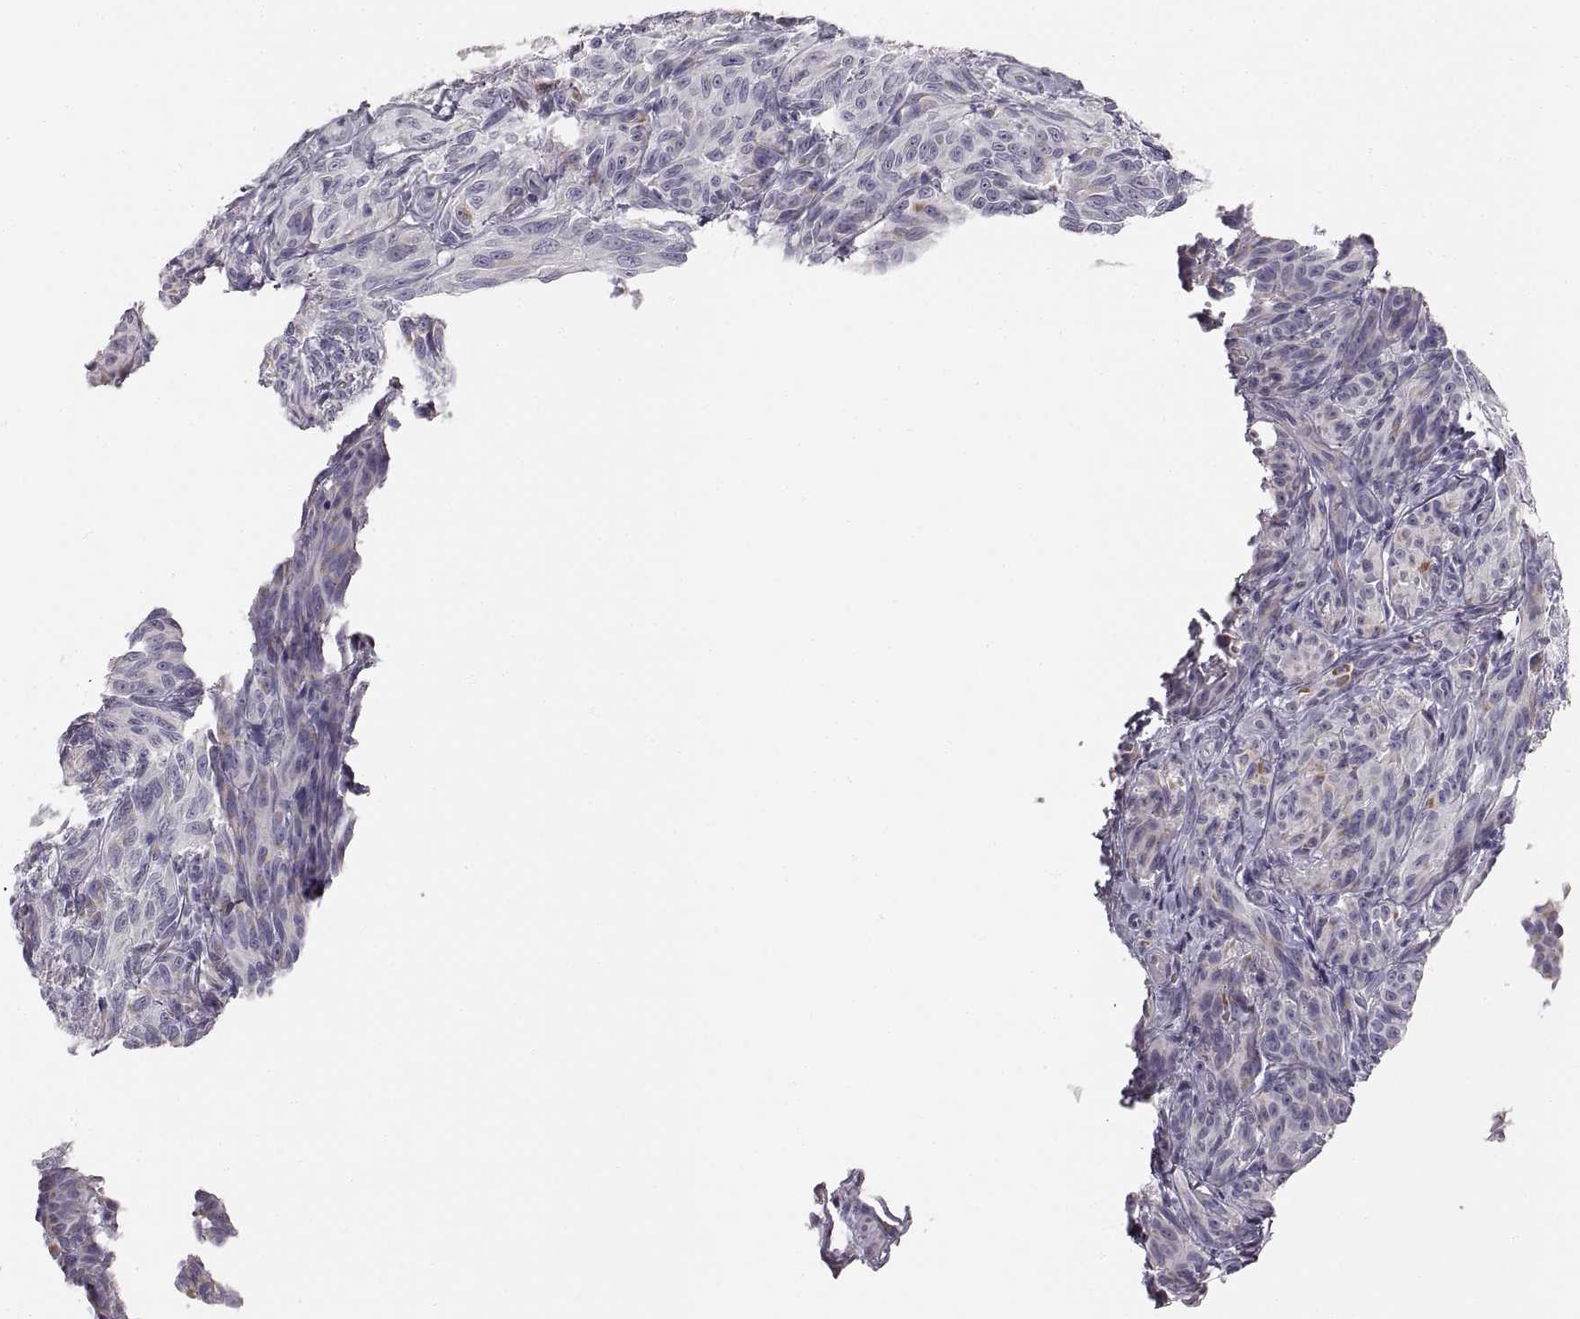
{"staining": {"intensity": "negative", "quantity": "none", "location": "none"}, "tissue": "melanoma", "cell_type": "Tumor cells", "image_type": "cancer", "snomed": [{"axis": "morphology", "description": "Malignant melanoma, NOS"}, {"axis": "topography", "description": "Skin"}], "caption": "Melanoma stained for a protein using IHC displays no positivity tumor cells.", "gene": "RDH13", "patient": {"sex": "female", "age": 85}}